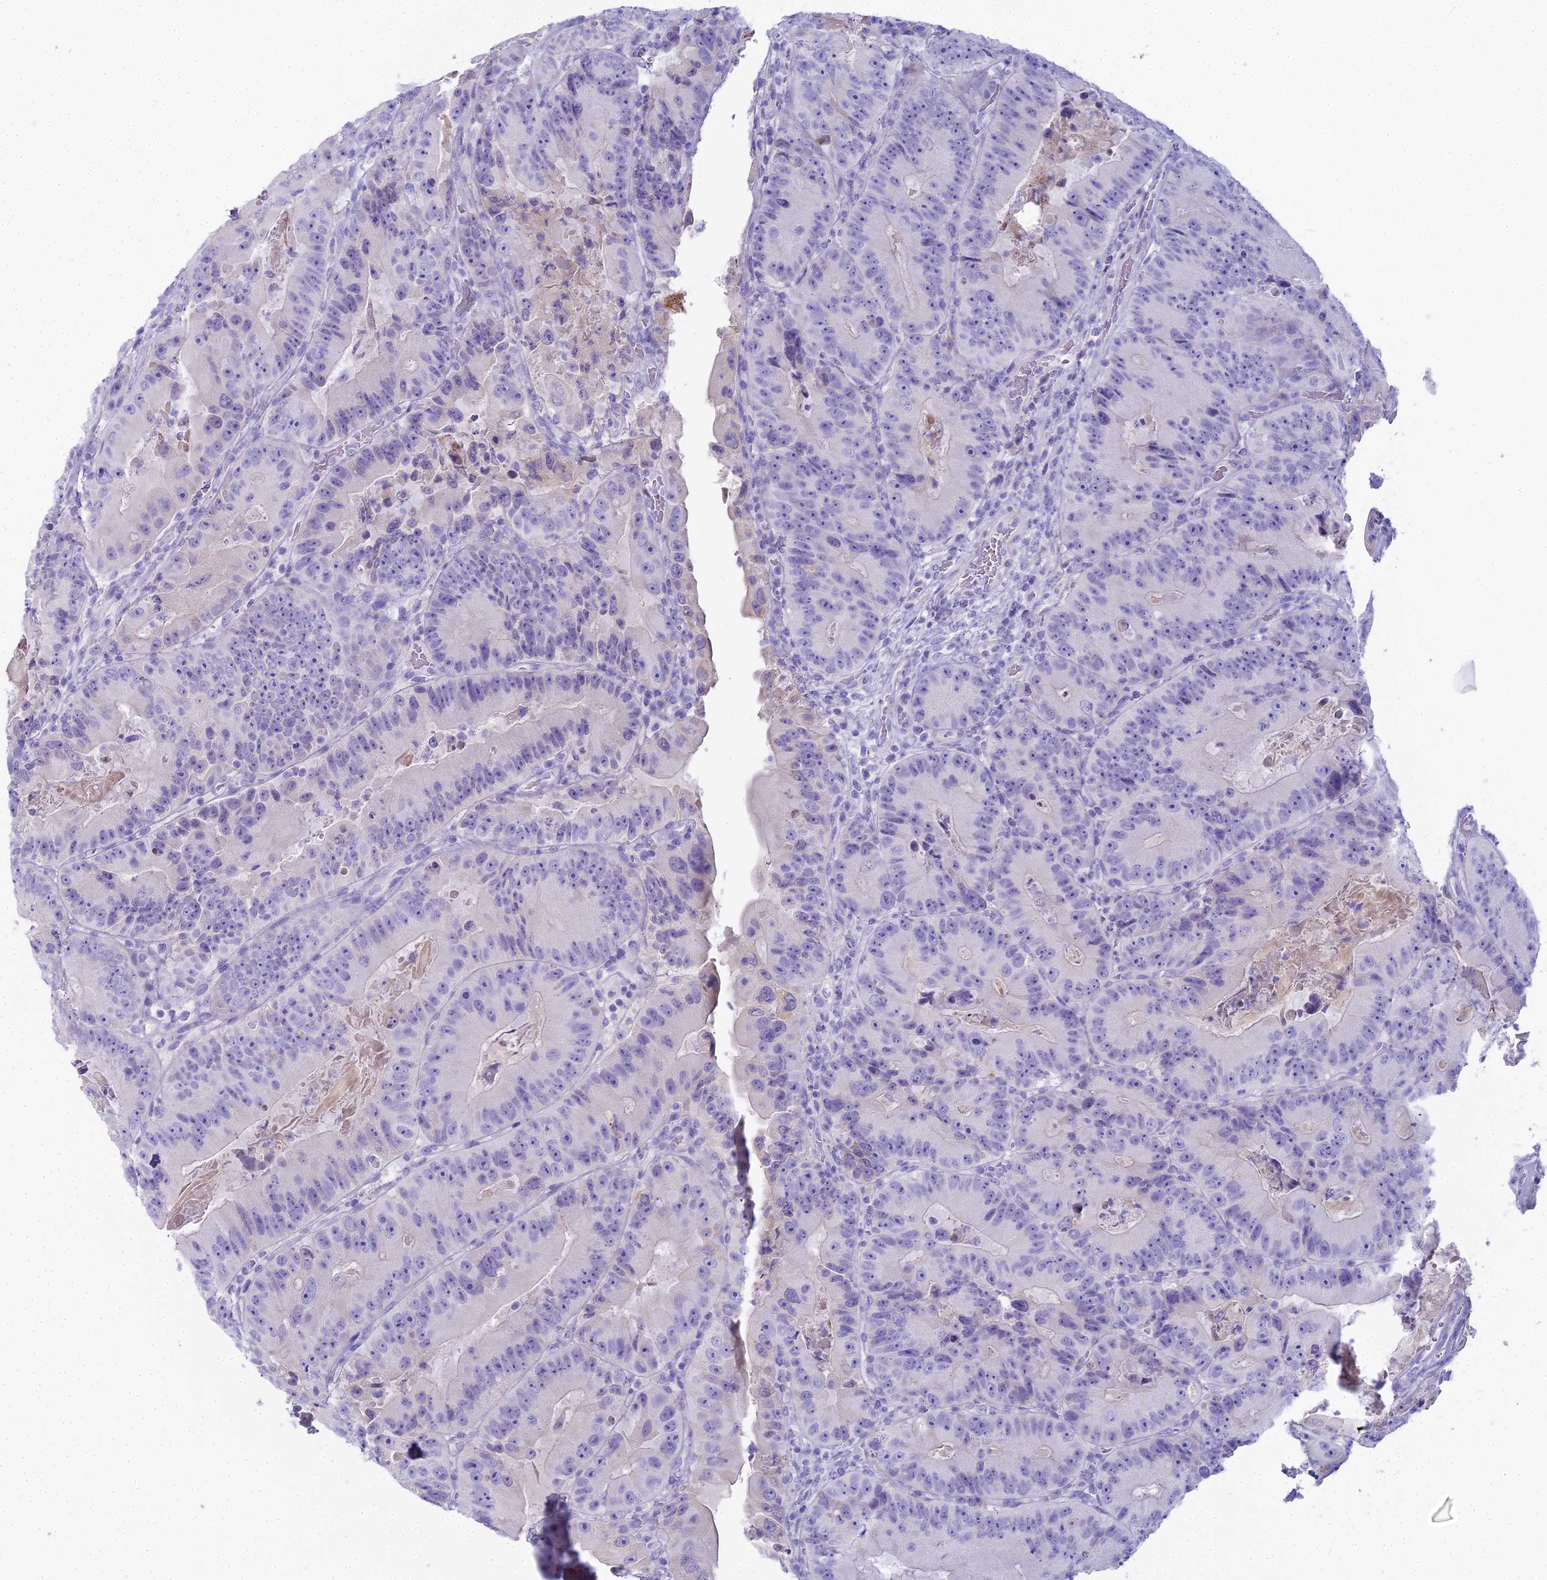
{"staining": {"intensity": "negative", "quantity": "none", "location": "none"}, "tissue": "colorectal cancer", "cell_type": "Tumor cells", "image_type": "cancer", "snomed": [{"axis": "morphology", "description": "Adenocarcinoma, NOS"}, {"axis": "topography", "description": "Colon"}], "caption": "A high-resolution image shows immunohistochemistry staining of colorectal adenocarcinoma, which demonstrates no significant expression in tumor cells.", "gene": "UNC80", "patient": {"sex": "female", "age": 86}}